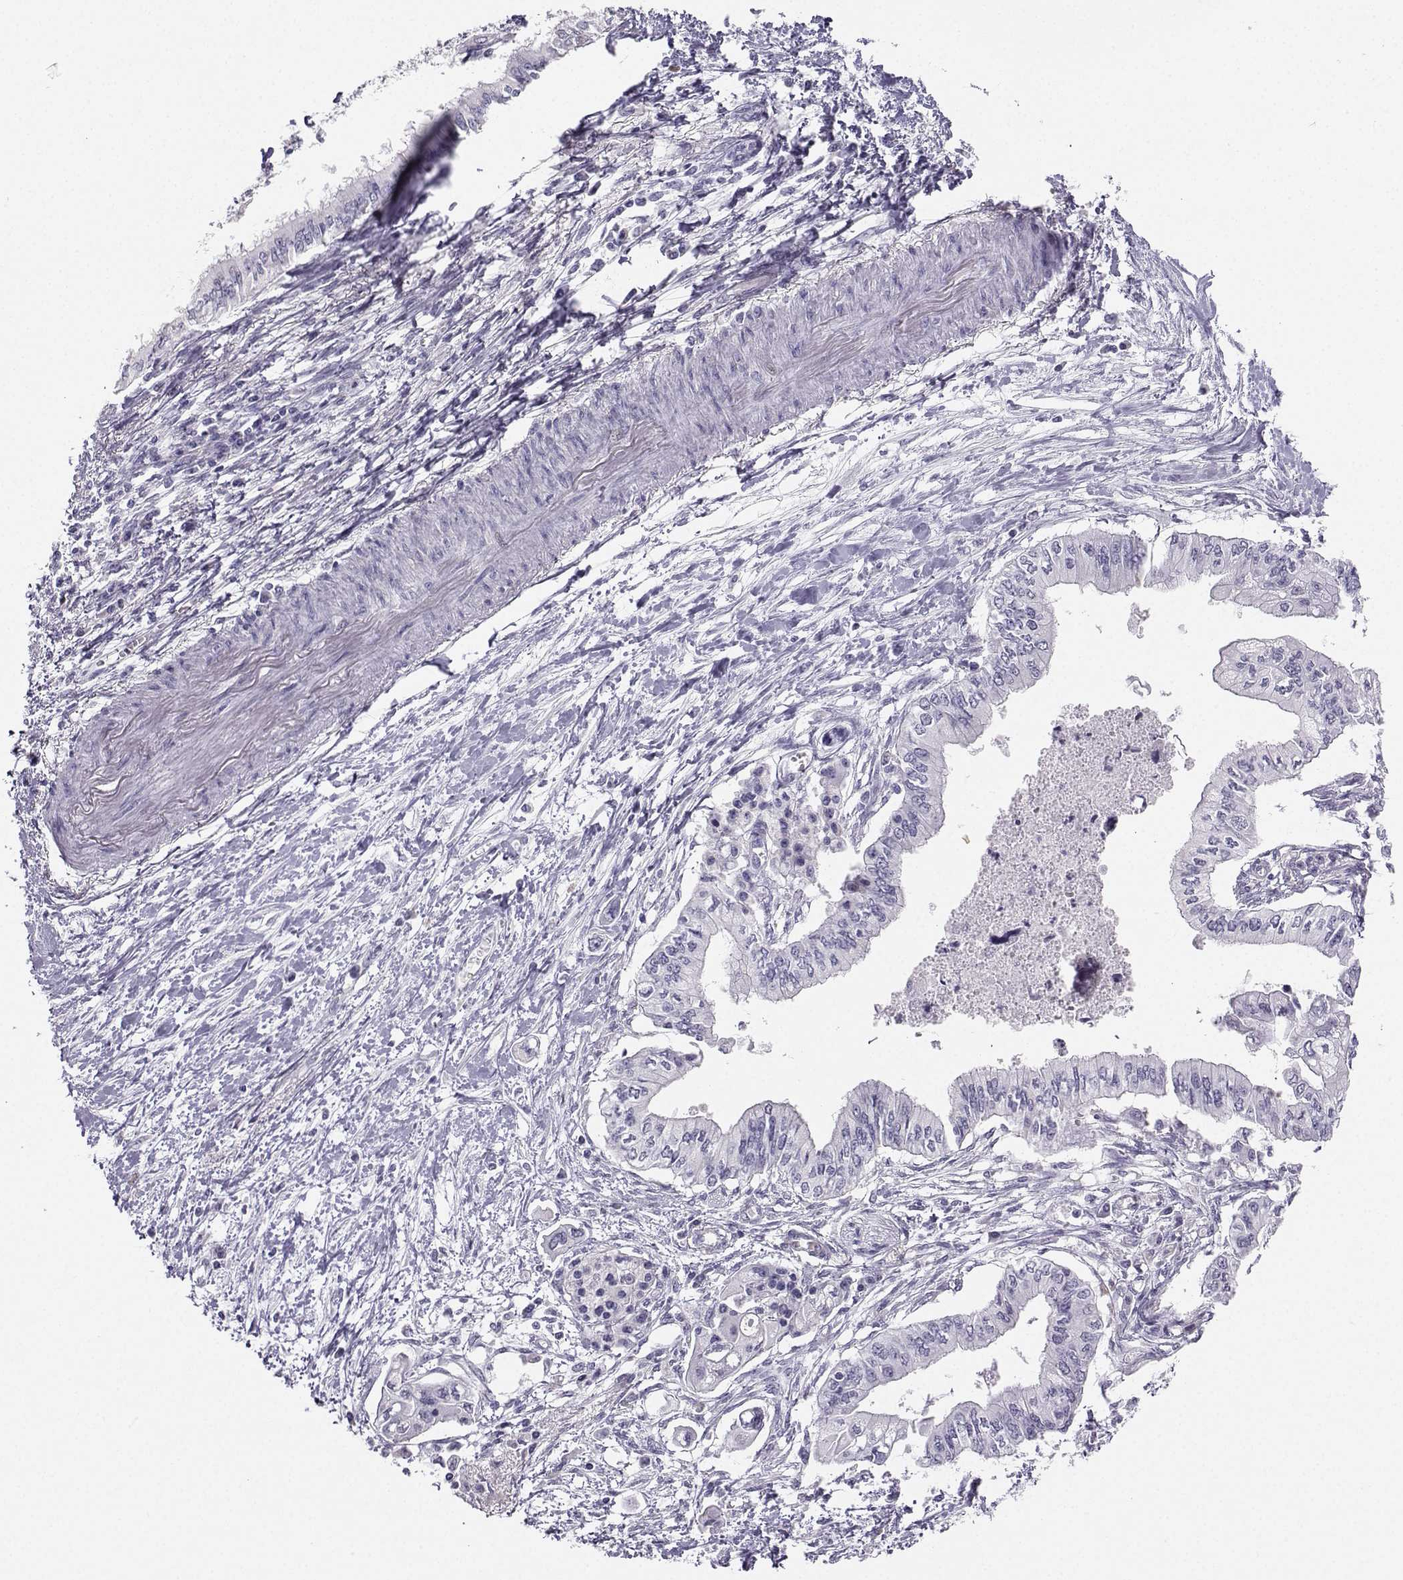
{"staining": {"intensity": "negative", "quantity": "none", "location": "none"}, "tissue": "pancreatic cancer", "cell_type": "Tumor cells", "image_type": "cancer", "snomed": [{"axis": "morphology", "description": "Adenocarcinoma, NOS"}, {"axis": "topography", "description": "Pancreas"}], "caption": "An immunohistochemistry photomicrograph of pancreatic adenocarcinoma is shown. There is no staining in tumor cells of pancreatic adenocarcinoma.", "gene": "AVP", "patient": {"sex": "female", "age": 61}}